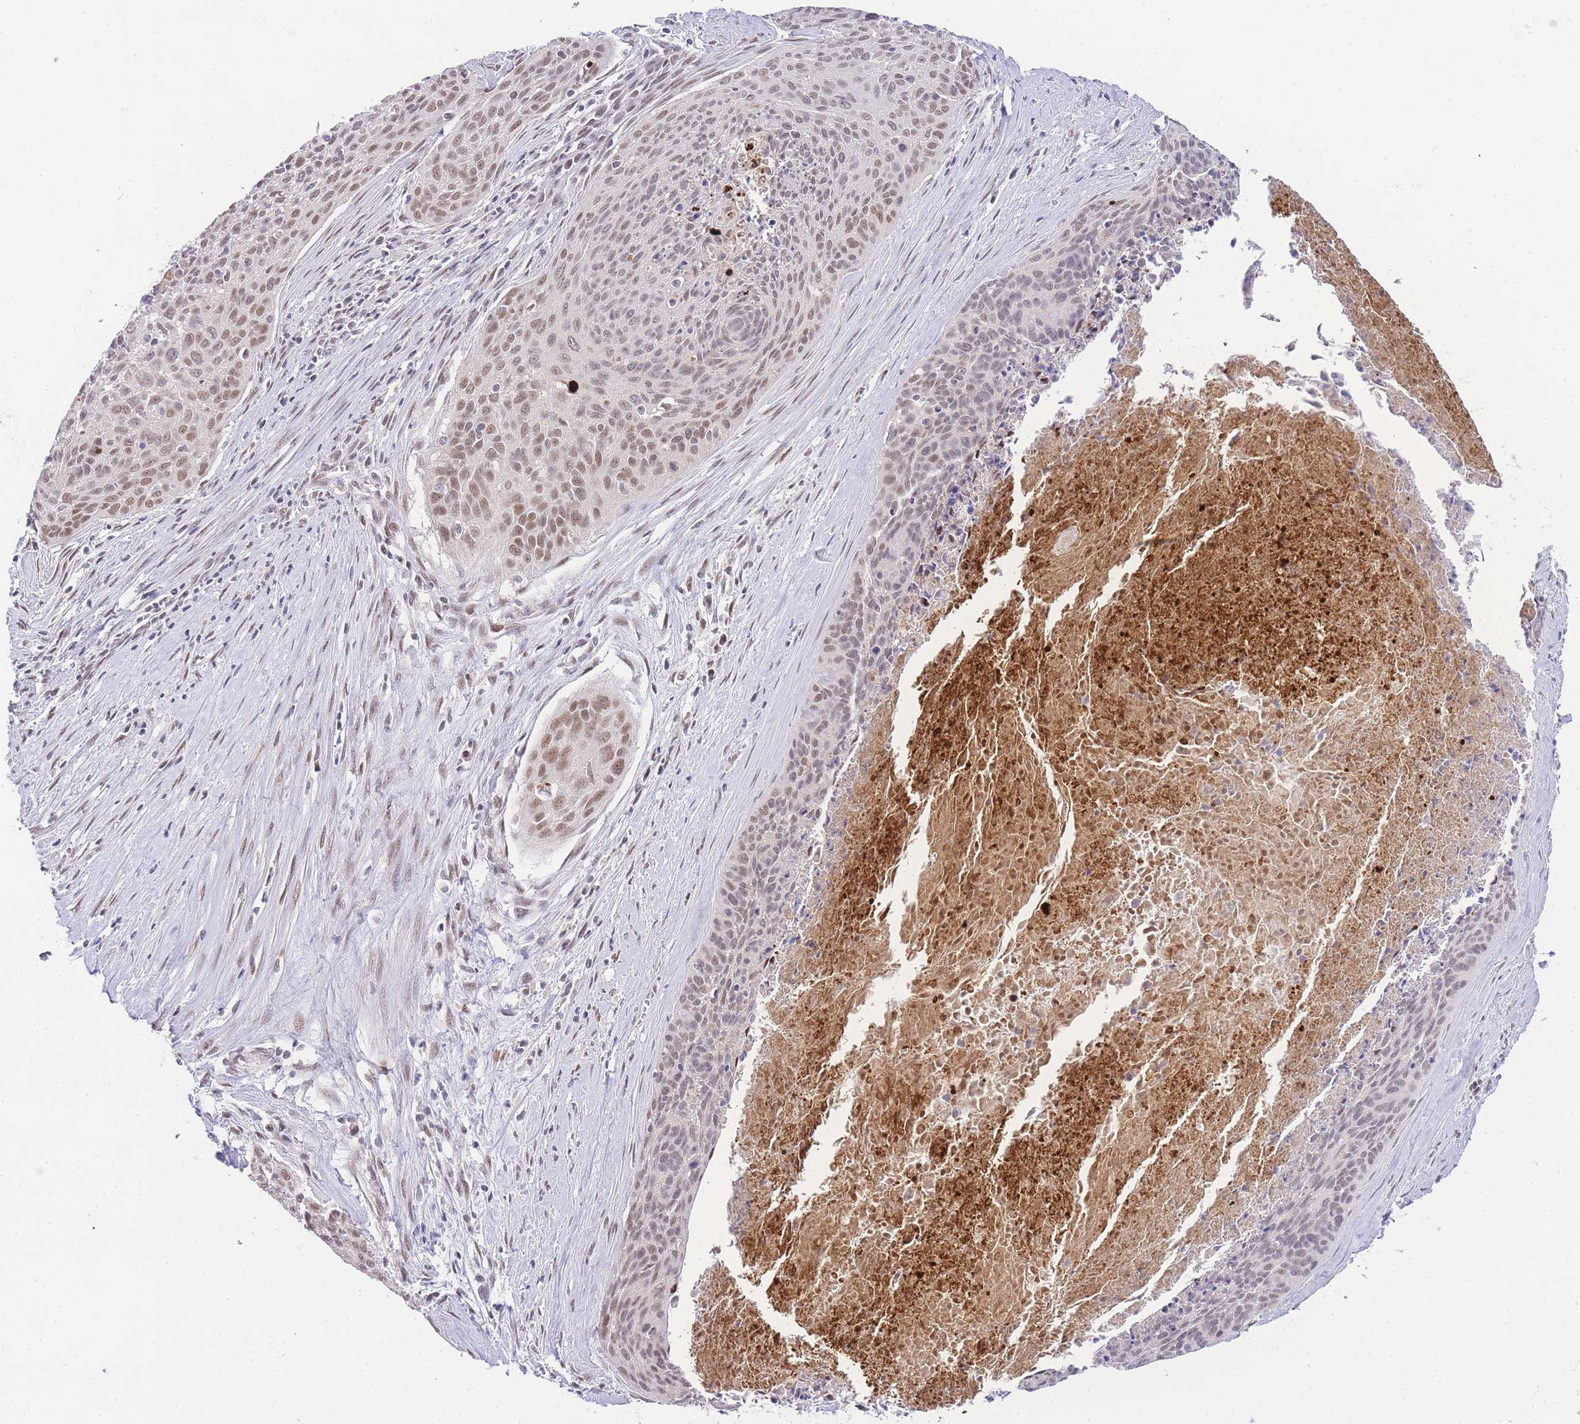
{"staining": {"intensity": "weak", "quantity": ">75%", "location": "nuclear"}, "tissue": "cervical cancer", "cell_type": "Tumor cells", "image_type": "cancer", "snomed": [{"axis": "morphology", "description": "Squamous cell carcinoma, NOS"}, {"axis": "topography", "description": "Cervix"}], "caption": "This photomicrograph exhibits immunohistochemistry staining of human cervical cancer (squamous cell carcinoma), with low weak nuclear expression in about >75% of tumor cells.", "gene": "PUS10", "patient": {"sex": "female", "age": 55}}